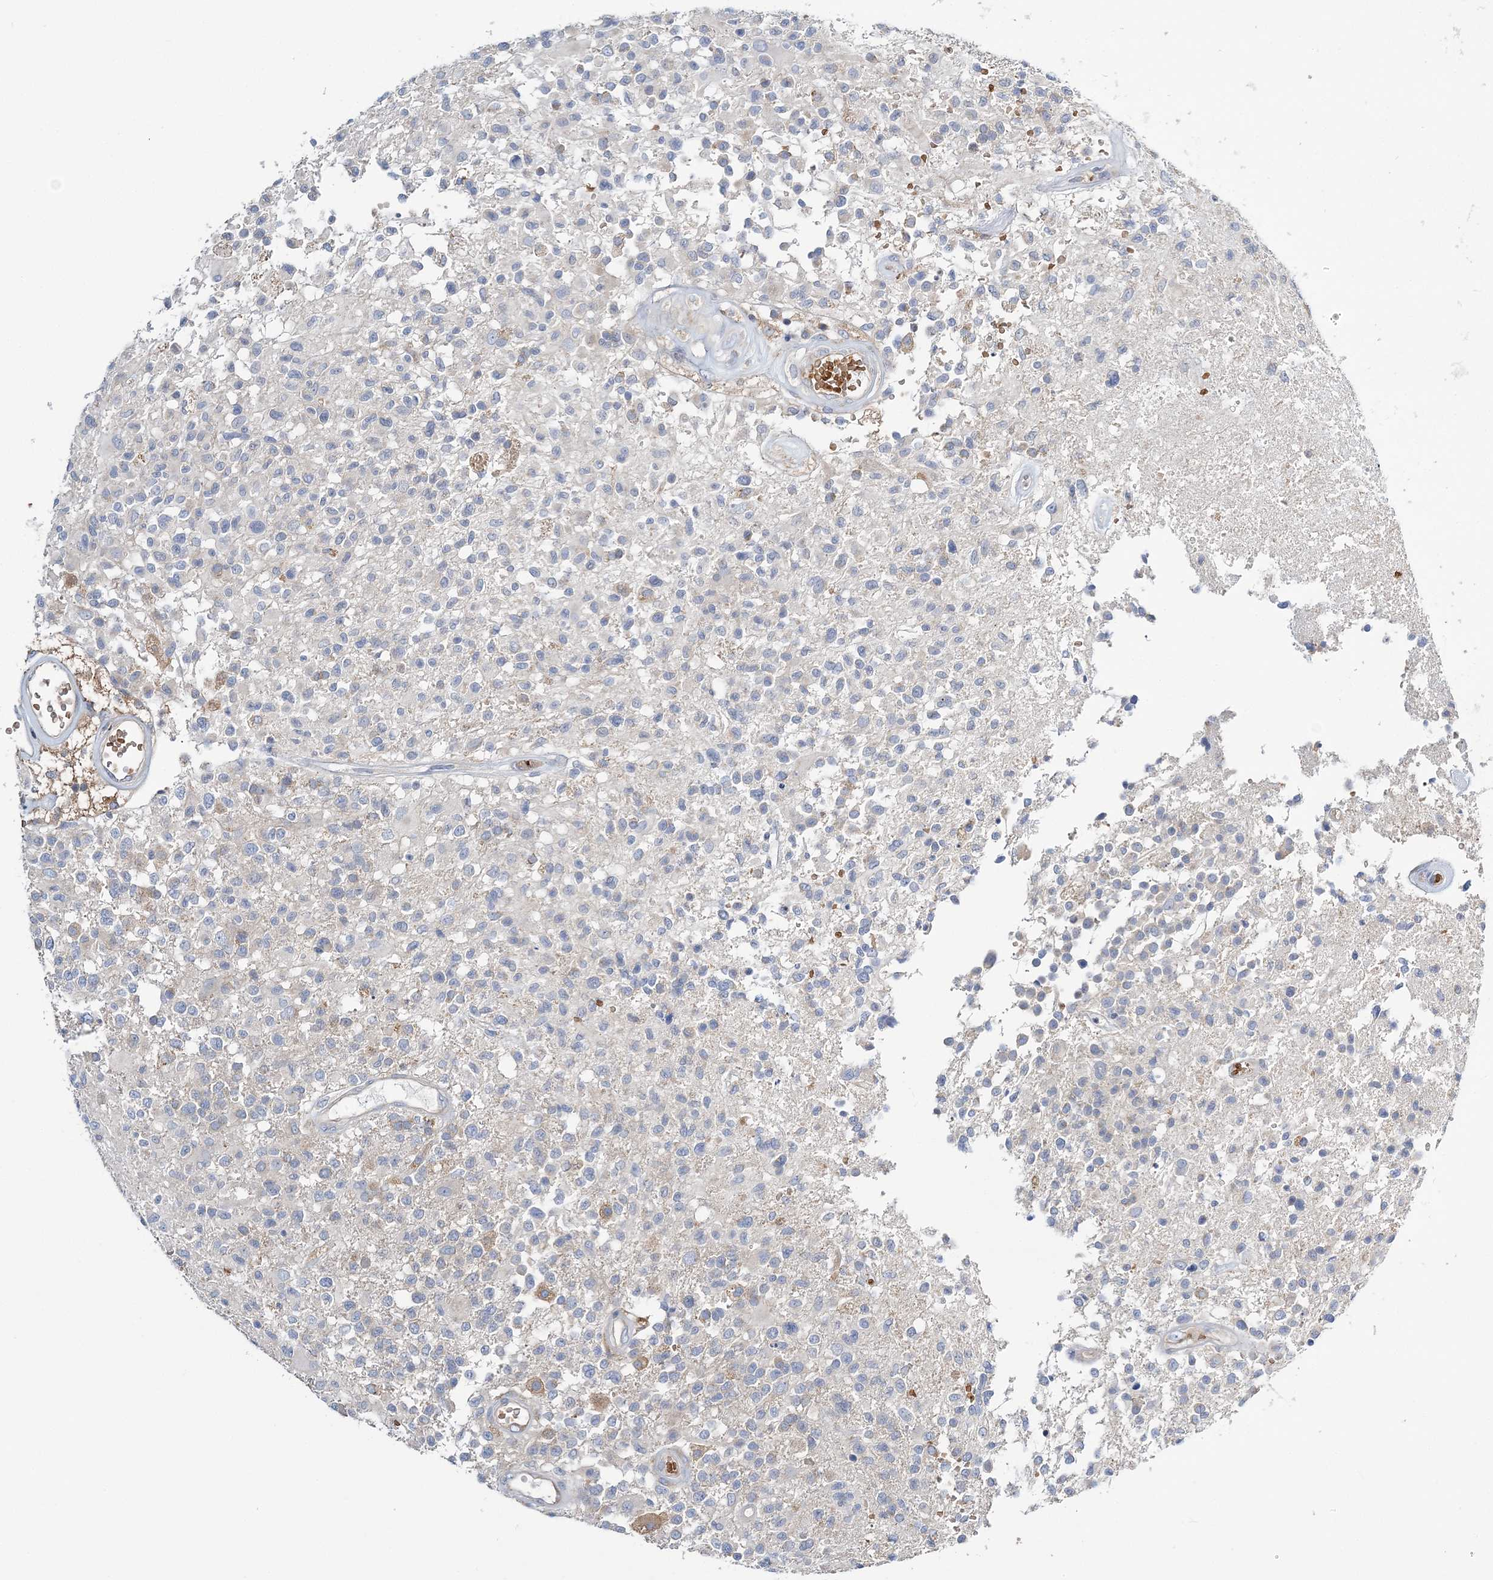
{"staining": {"intensity": "negative", "quantity": "none", "location": "none"}, "tissue": "glioma", "cell_type": "Tumor cells", "image_type": "cancer", "snomed": [{"axis": "morphology", "description": "Glioma, malignant, High grade"}, {"axis": "morphology", "description": "Glioblastoma, NOS"}, {"axis": "topography", "description": "Brain"}], "caption": "Malignant glioma (high-grade) was stained to show a protein in brown. There is no significant positivity in tumor cells. Nuclei are stained in blue.", "gene": "ATP11B", "patient": {"sex": "male", "age": 60}}